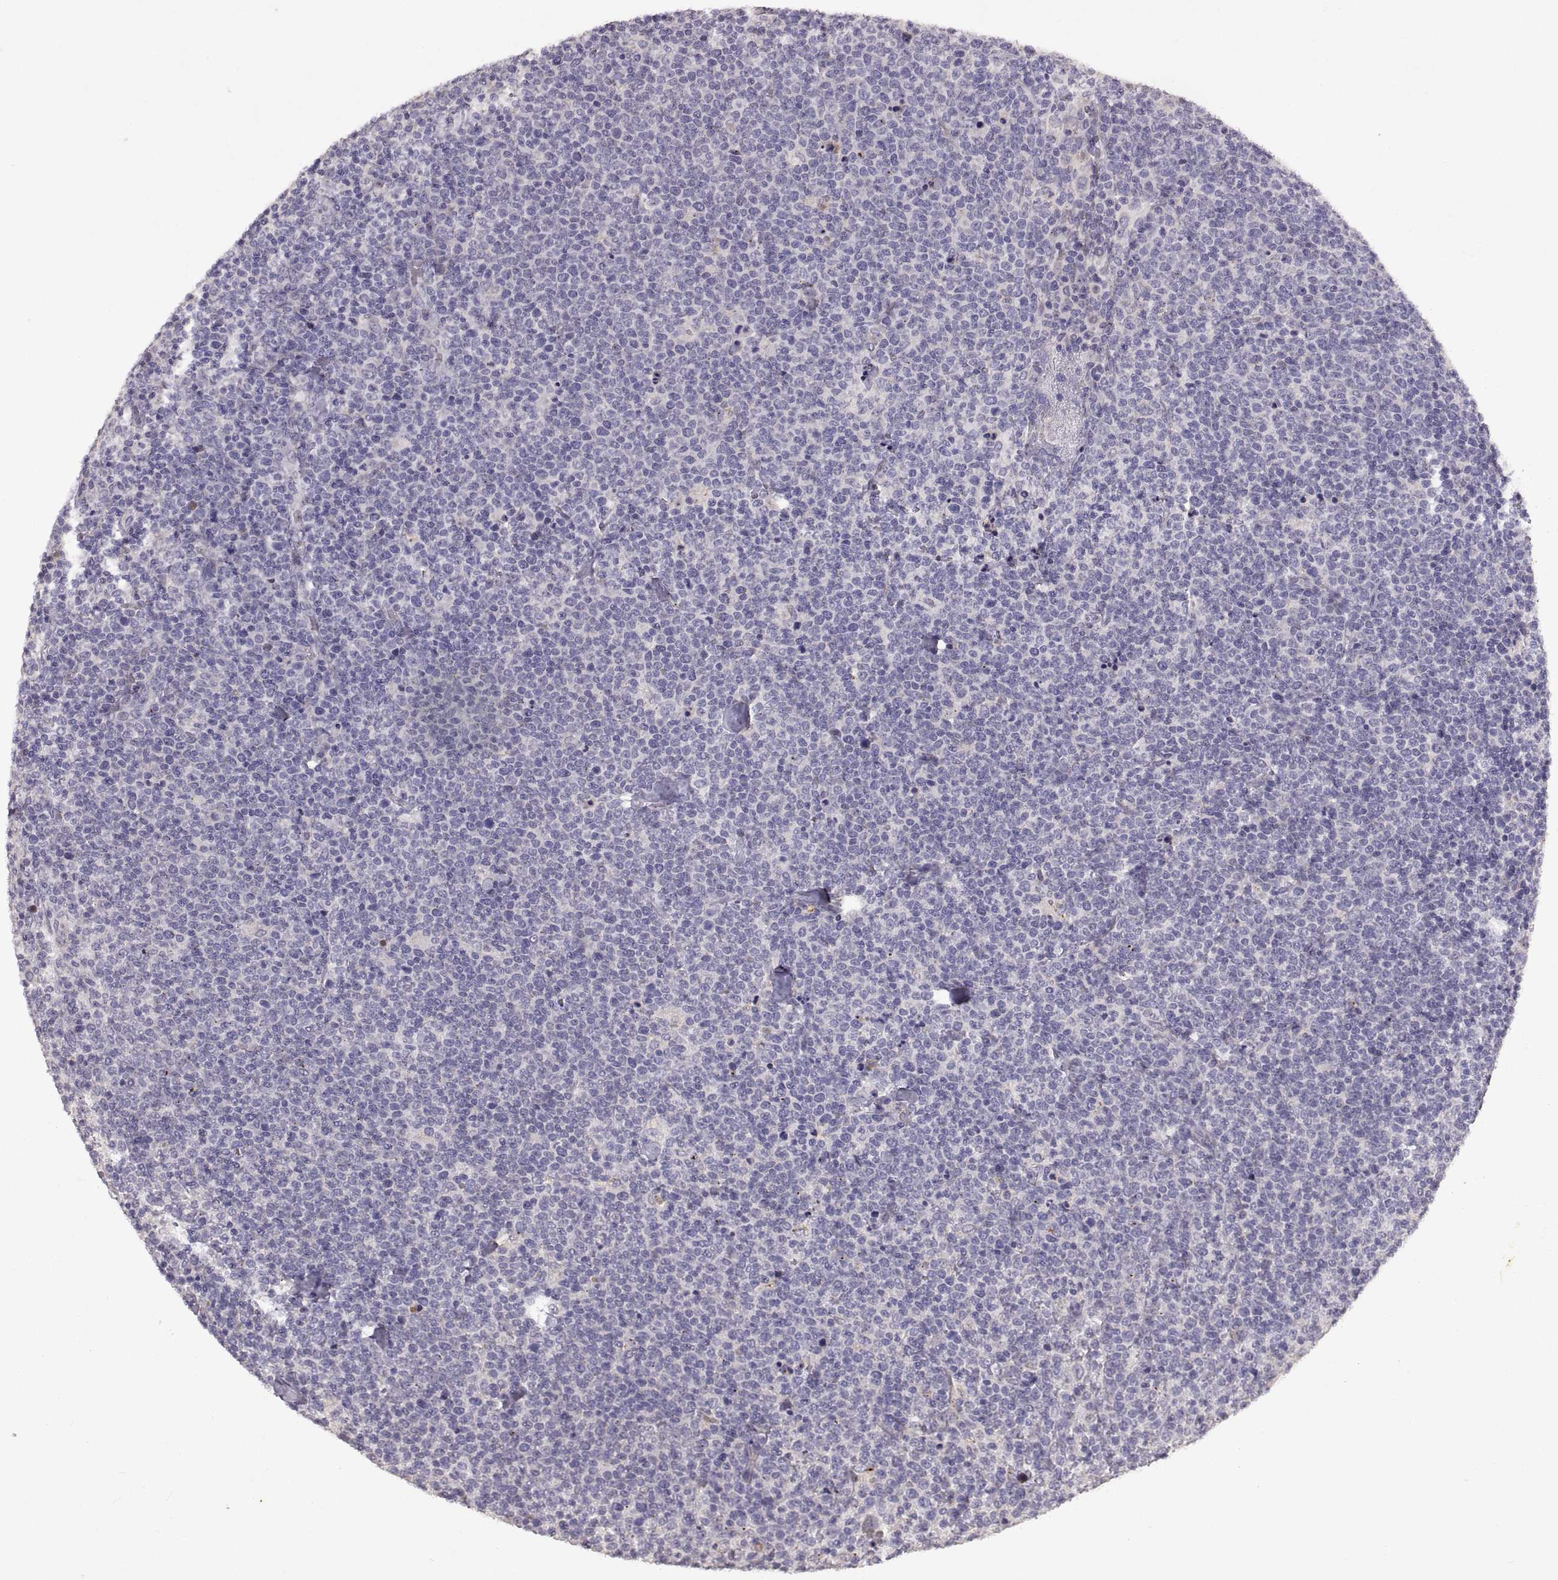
{"staining": {"intensity": "negative", "quantity": "none", "location": "none"}, "tissue": "lymphoma", "cell_type": "Tumor cells", "image_type": "cancer", "snomed": [{"axis": "morphology", "description": "Malignant lymphoma, non-Hodgkin's type, High grade"}, {"axis": "topography", "description": "Lymph node"}], "caption": "Protein analysis of high-grade malignant lymphoma, non-Hodgkin's type displays no significant expression in tumor cells. (DAB (3,3'-diaminobenzidine) immunohistochemistry with hematoxylin counter stain).", "gene": "DEFB136", "patient": {"sex": "male", "age": 61}}